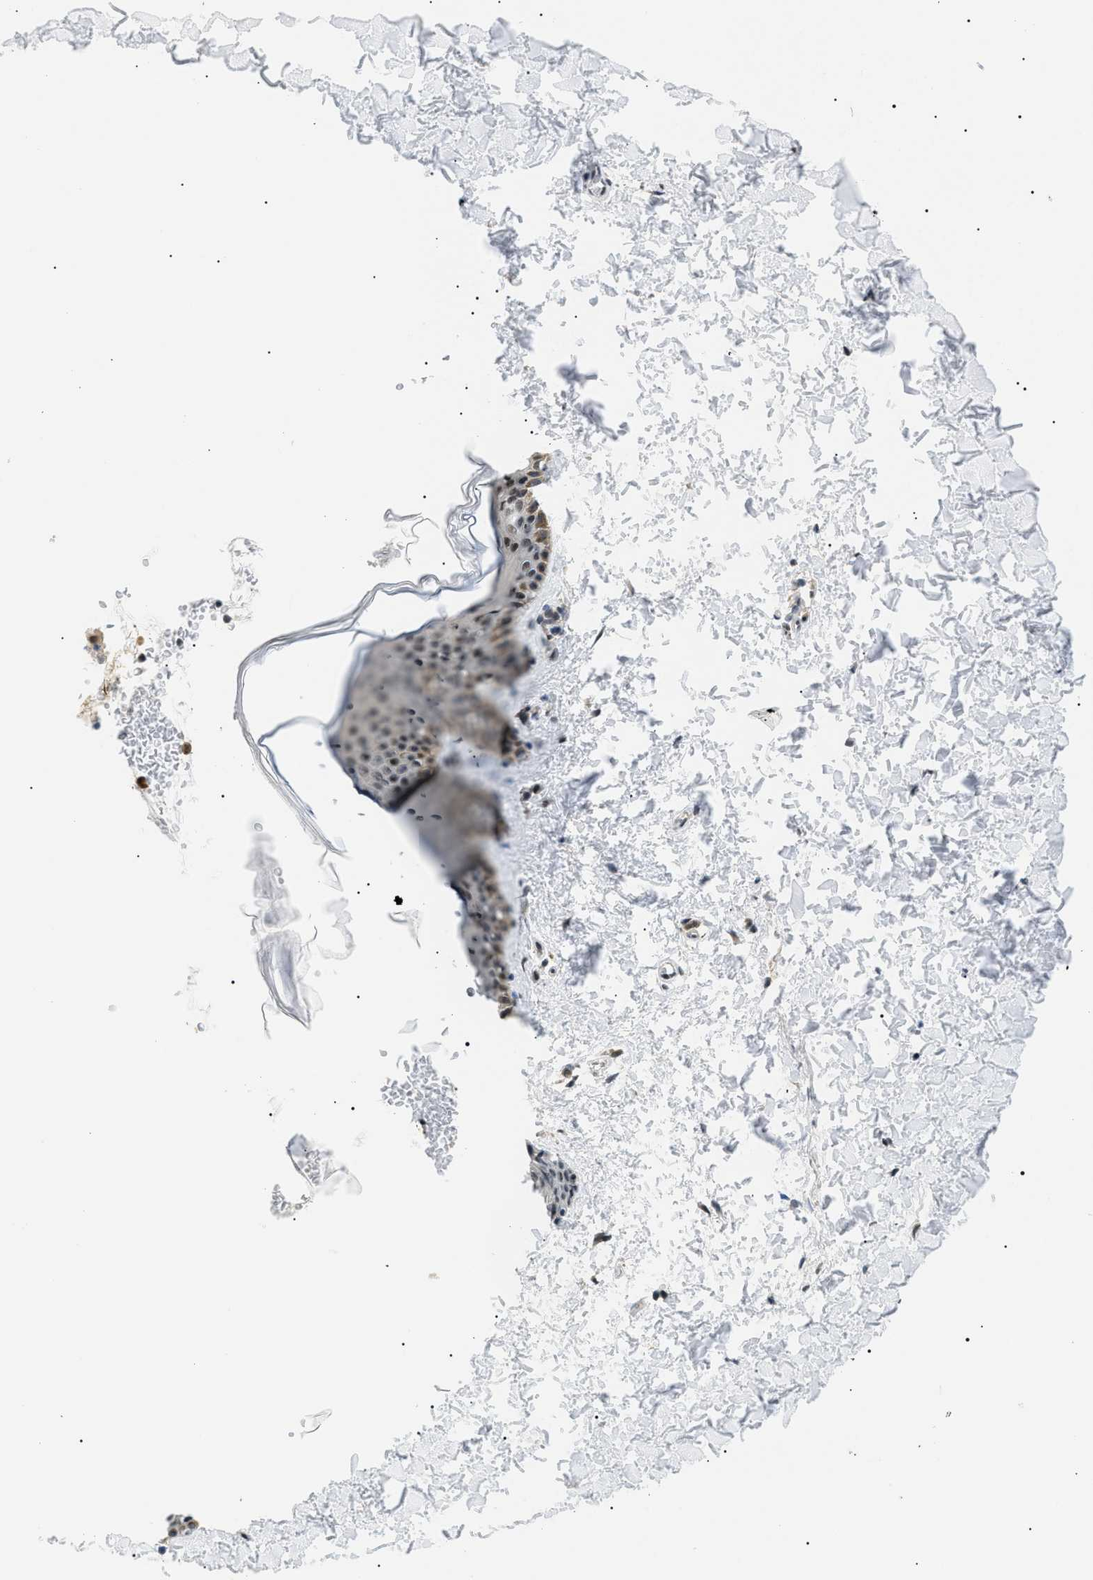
{"staining": {"intensity": "weak", "quantity": ">75%", "location": "cytoplasmic/membranous"}, "tissue": "skin", "cell_type": "Fibroblasts", "image_type": "normal", "snomed": [{"axis": "morphology", "description": "Normal tissue, NOS"}, {"axis": "topography", "description": "Skin"}], "caption": "Protein expression analysis of normal human skin reveals weak cytoplasmic/membranous staining in approximately >75% of fibroblasts. The staining is performed using DAB (3,3'-diaminobenzidine) brown chromogen to label protein expression. The nuclei are counter-stained blue using hematoxylin.", "gene": "RBM15", "patient": {"sex": "female", "age": 41}}